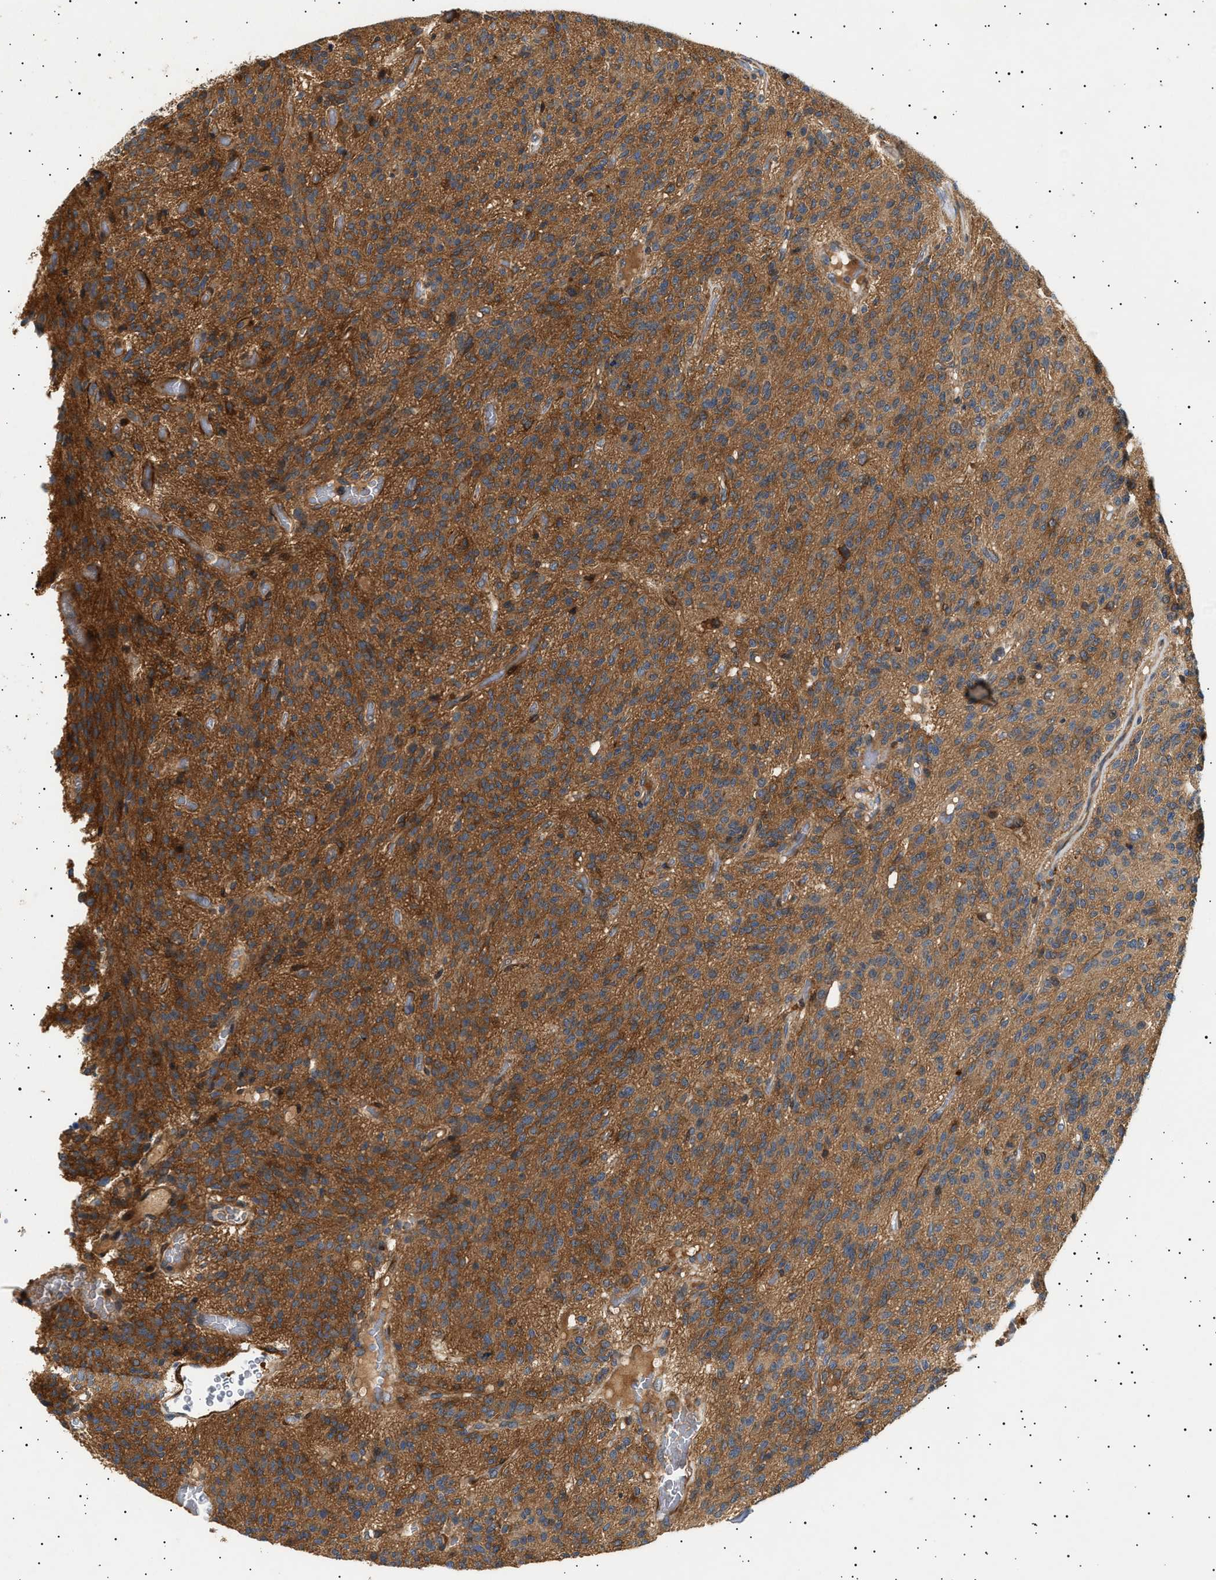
{"staining": {"intensity": "moderate", "quantity": ">75%", "location": "cytoplasmic/membranous"}, "tissue": "glioma", "cell_type": "Tumor cells", "image_type": "cancer", "snomed": [{"axis": "morphology", "description": "Glioma, malignant, High grade"}, {"axis": "topography", "description": "Brain"}], "caption": "Protein staining shows moderate cytoplasmic/membranous staining in about >75% of tumor cells in high-grade glioma (malignant). The protein of interest is shown in brown color, while the nuclei are stained blue.", "gene": "GUCY1B1", "patient": {"sex": "male", "age": 34}}